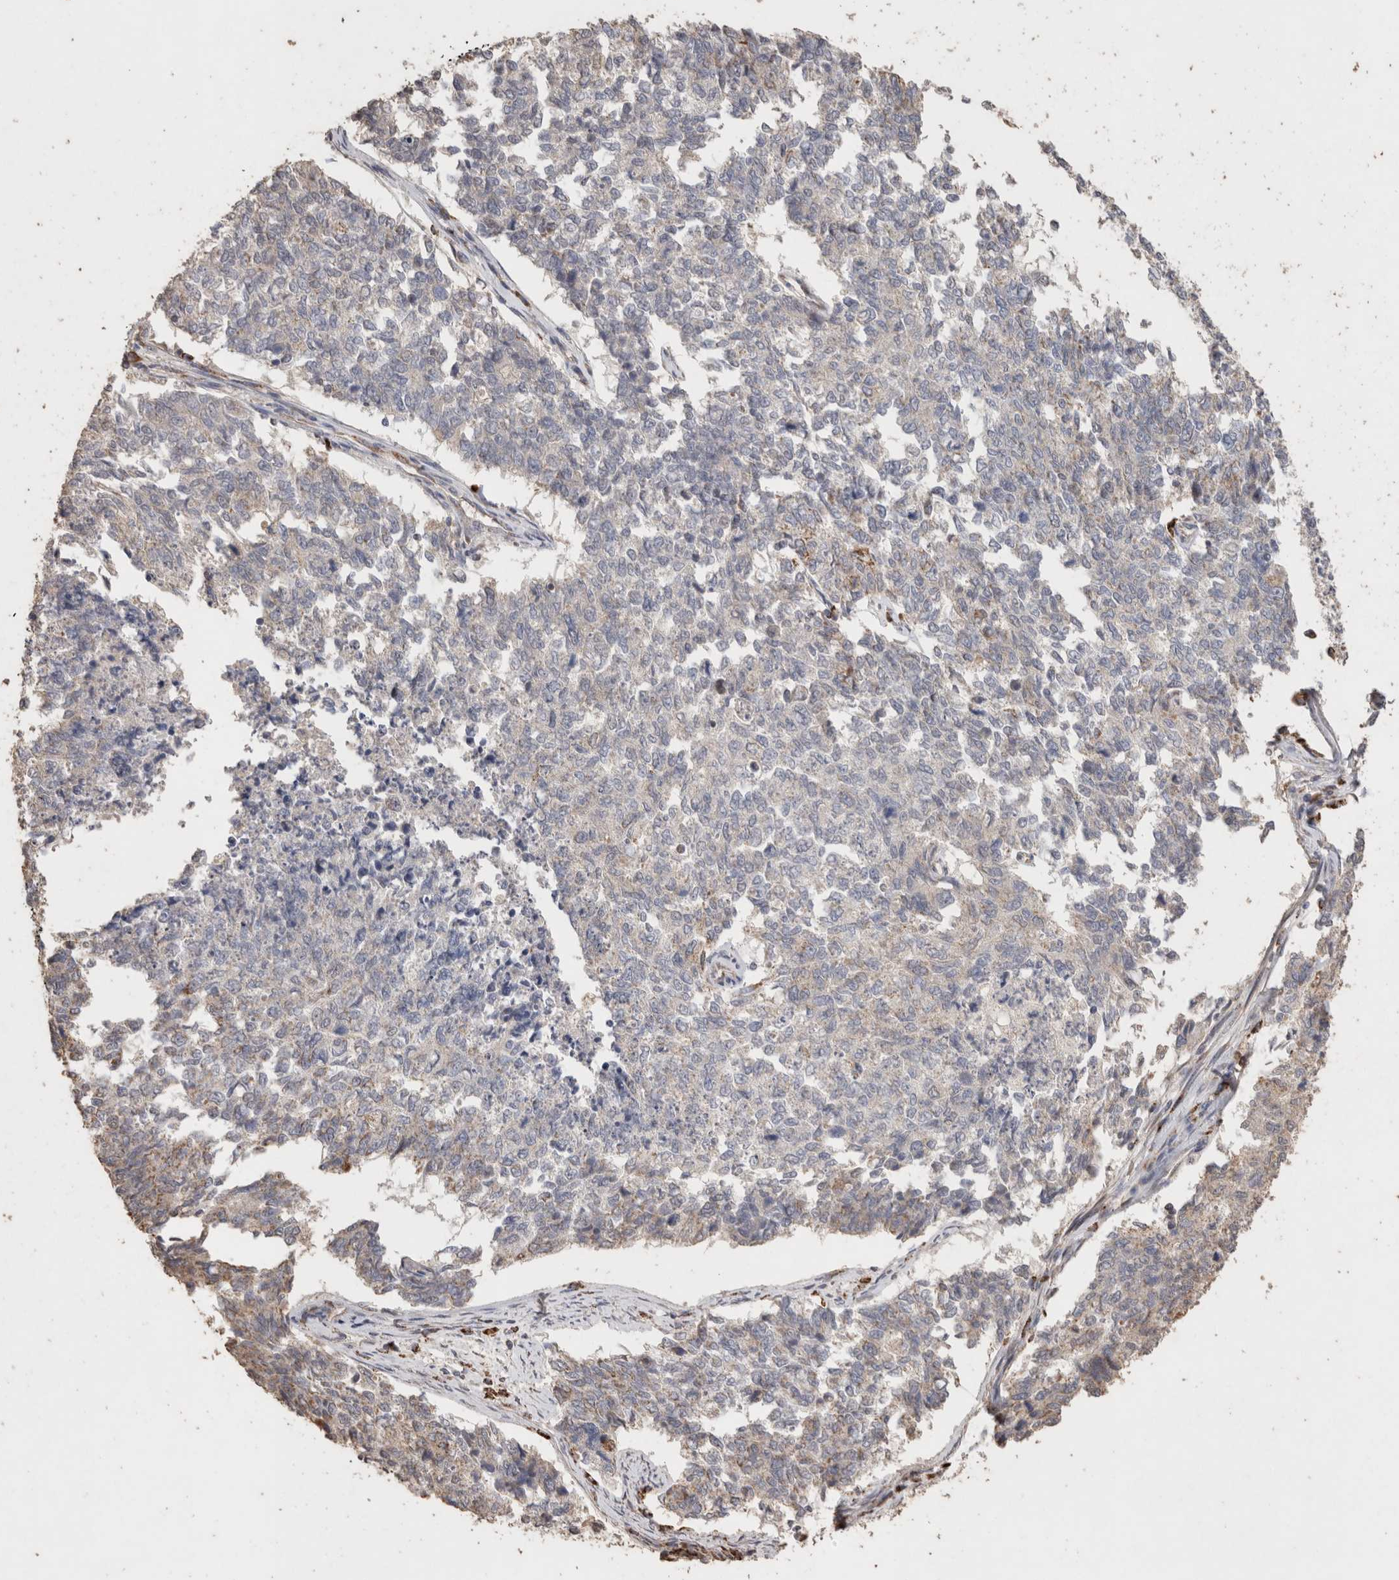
{"staining": {"intensity": "moderate", "quantity": "<25%", "location": "cytoplasmic/membranous"}, "tissue": "cervical cancer", "cell_type": "Tumor cells", "image_type": "cancer", "snomed": [{"axis": "morphology", "description": "Squamous cell carcinoma, NOS"}, {"axis": "topography", "description": "Cervix"}], "caption": "Immunohistochemistry (IHC) micrograph of neoplastic tissue: cervical cancer (squamous cell carcinoma) stained using immunohistochemistry displays low levels of moderate protein expression localized specifically in the cytoplasmic/membranous of tumor cells, appearing as a cytoplasmic/membranous brown color.", "gene": "ACADM", "patient": {"sex": "female", "age": 63}}